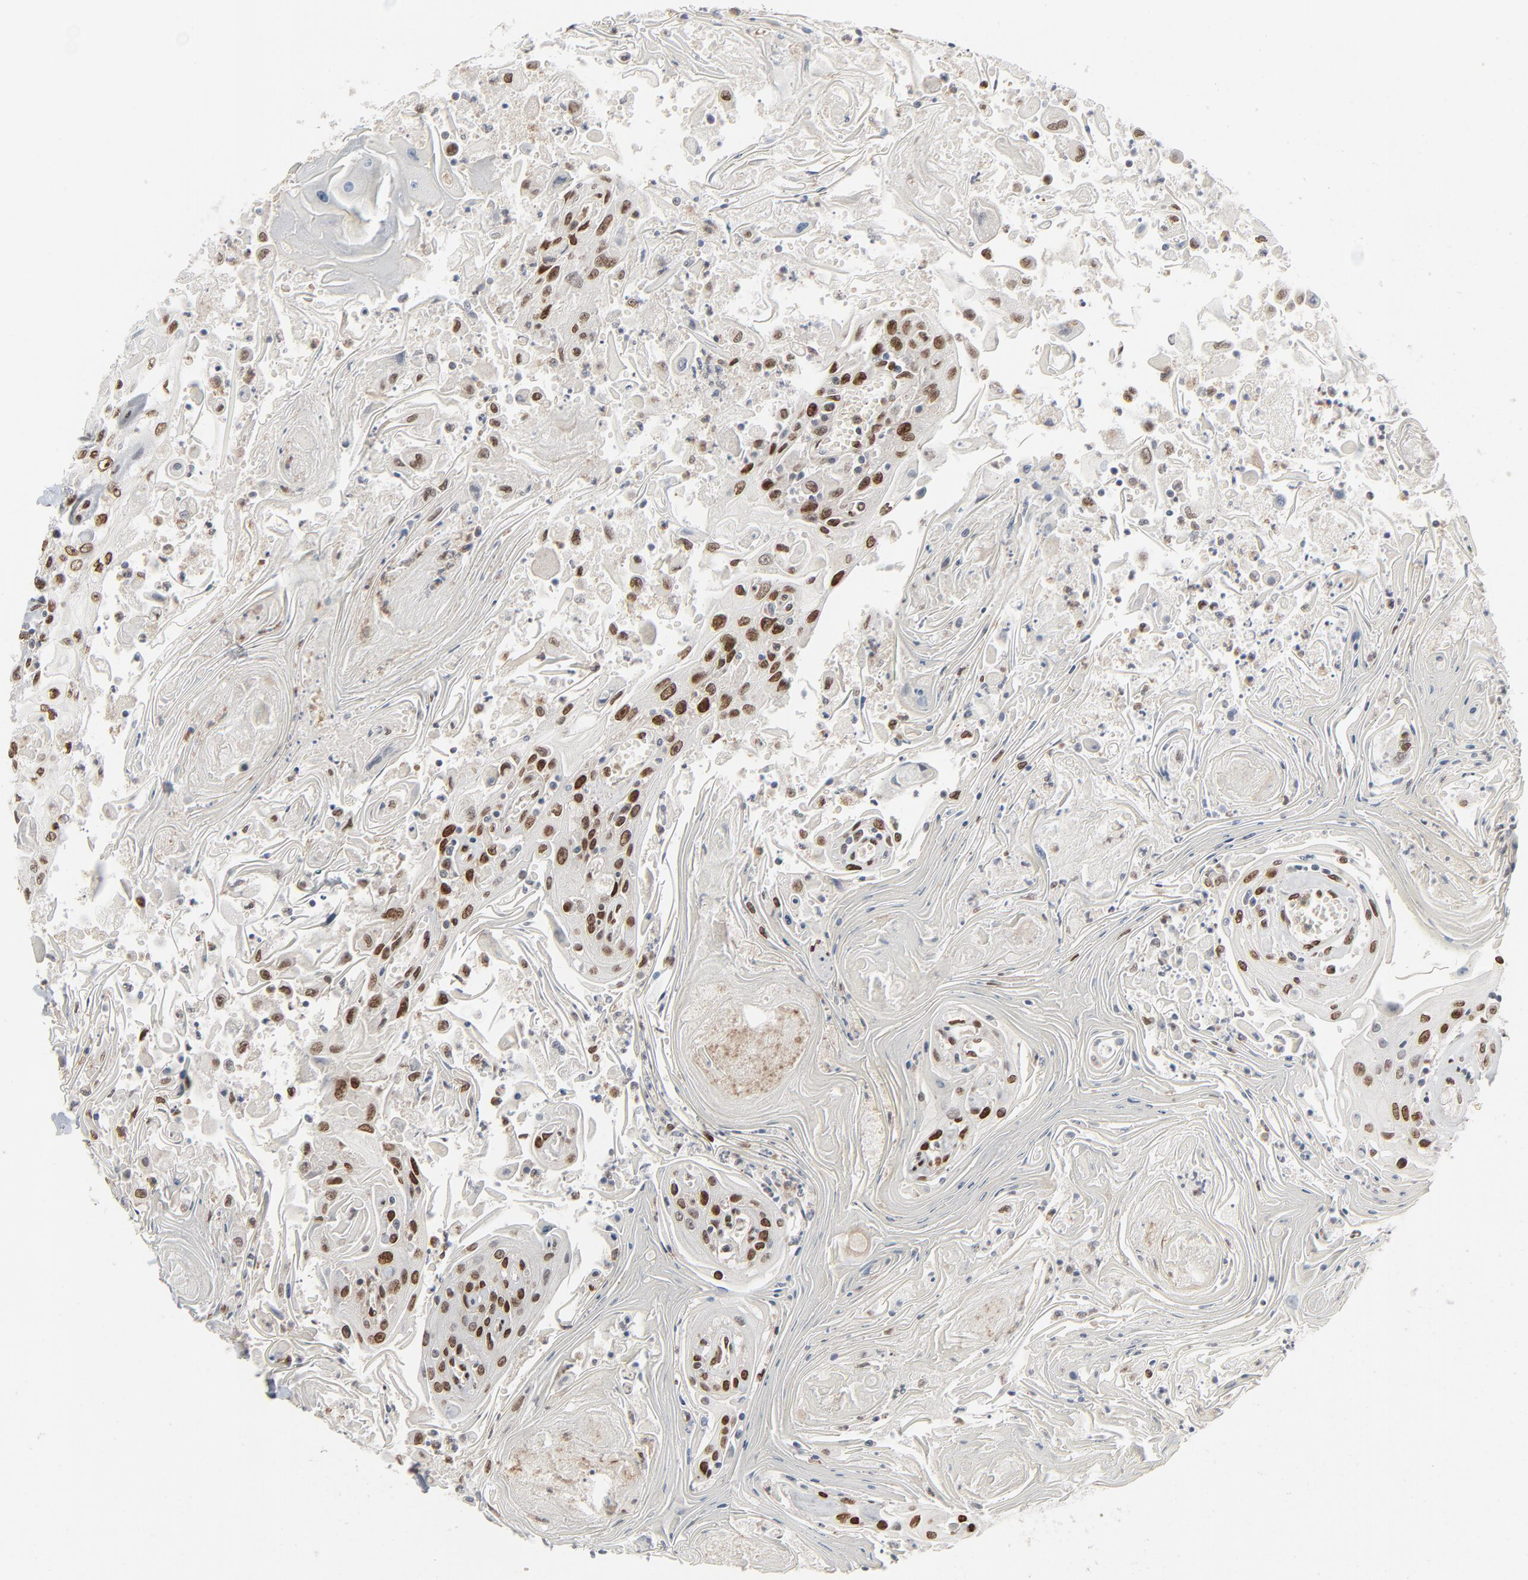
{"staining": {"intensity": "strong", "quantity": ">75%", "location": "nuclear"}, "tissue": "head and neck cancer", "cell_type": "Tumor cells", "image_type": "cancer", "snomed": [{"axis": "morphology", "description": "Squamous cell carcinoma, NOS"}, {"axis": "topography", "description": "Oral tissue"}, {"axis": "topography", "description": "Head-Neck"}], "caption": "Head and neck squamous cell carcinoma stained for a protein displays strong nuclear positivity in tumor cells.", "gene": "CUX1", "patient": {"sex": "female", "age": 76}}